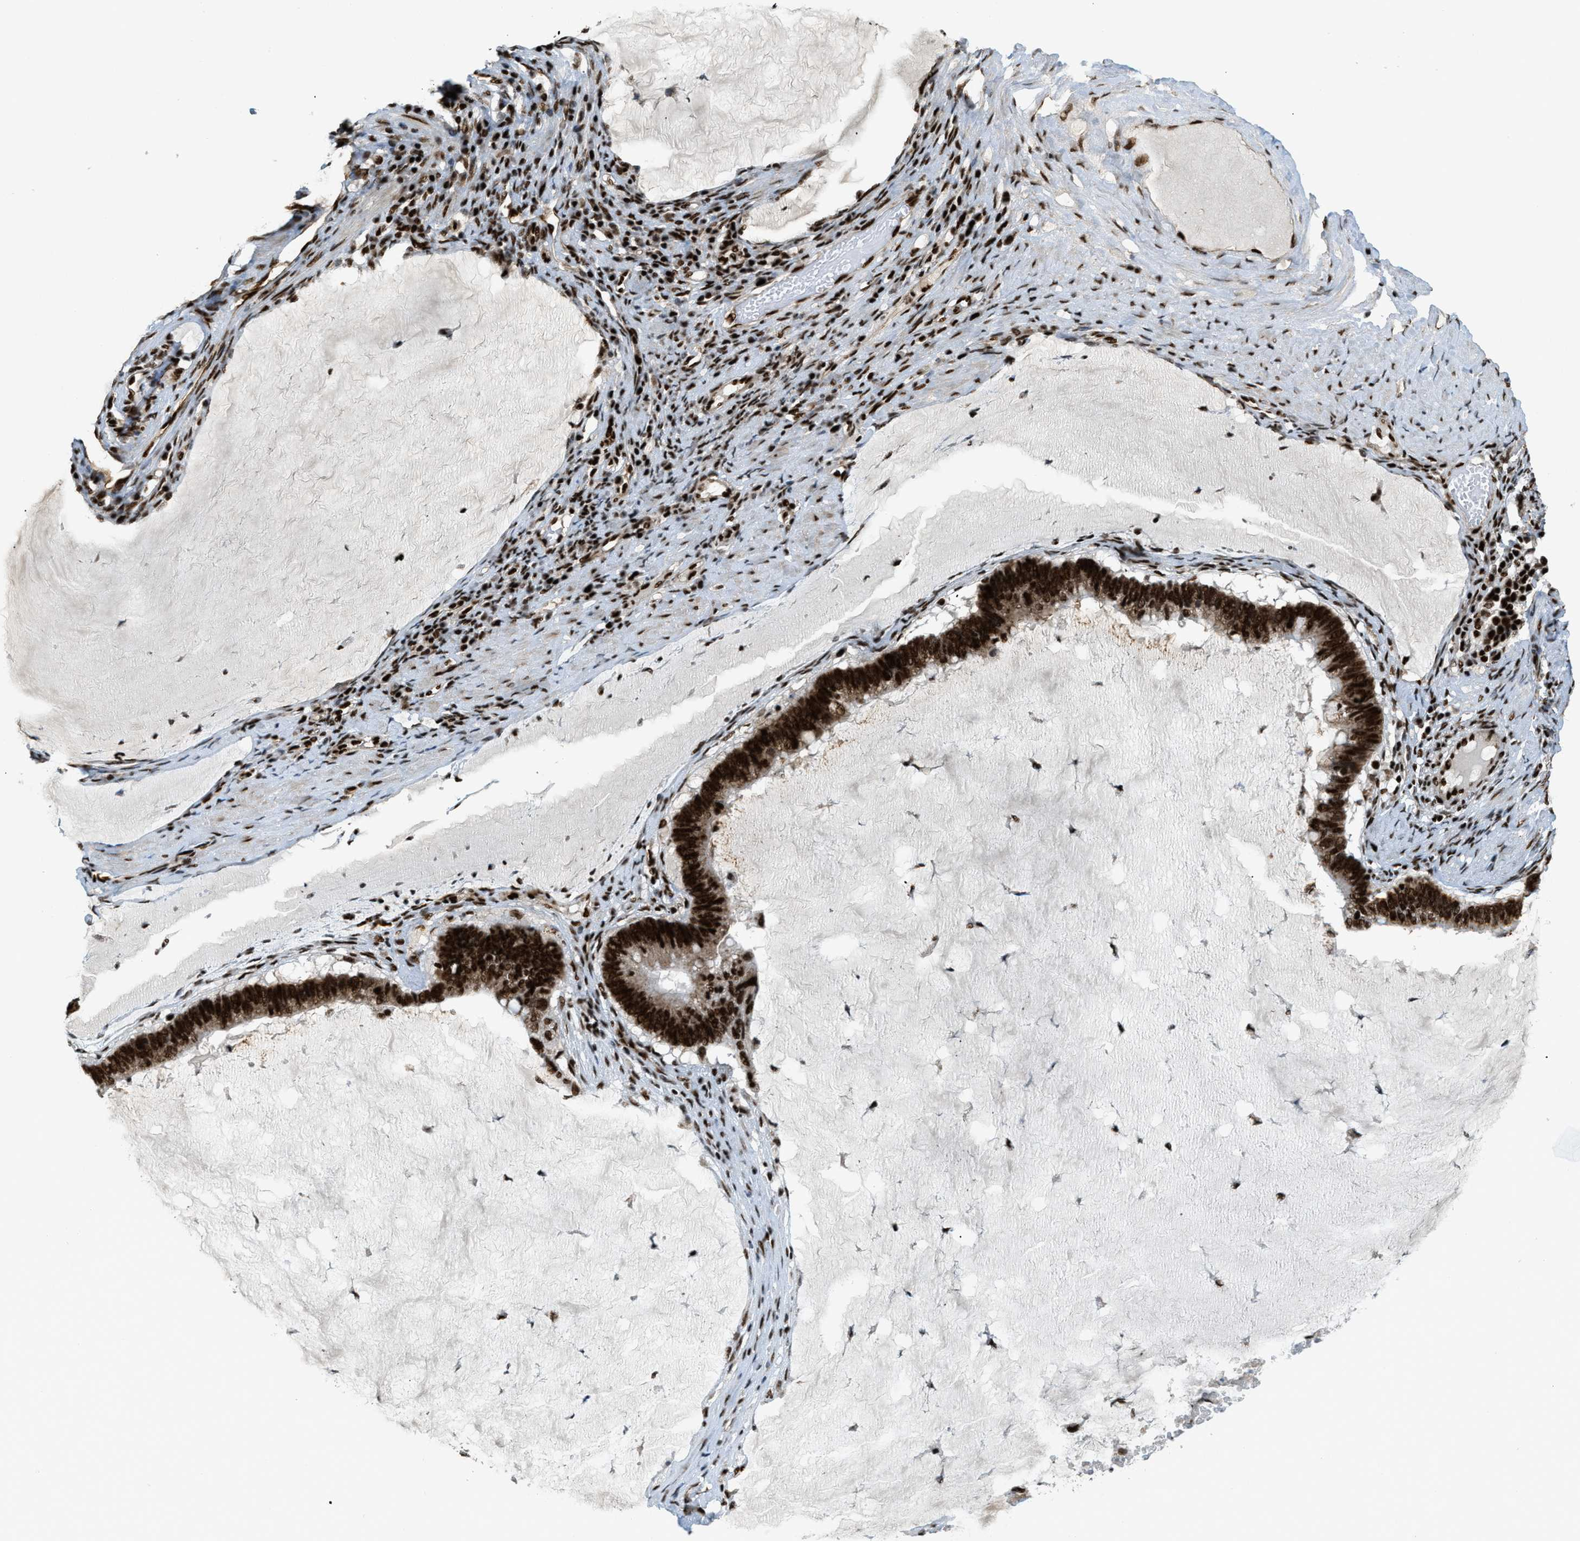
{"staining": {"intensity": "strong", "quantity": ">75%", "location": "nuclear"}, "tissue": "ovarian cancer", "cell_type": "Tumor cells", "image_type": "cancer", "snomed": [{"axis": "morphology", "description": "Cystadenocarcinoma, mucinous, NOS"}, {"axis": "topography", "description": "Ovary"}], "caption": "Immunohistochemical staining of human ovarian cancer (mucinous cystadenocarcinoma) reveals strong nuclear protein expression in about >75% of tumor cells.", "gene": "GABPB1", "patient": {"sex": "female", "age": 61}}